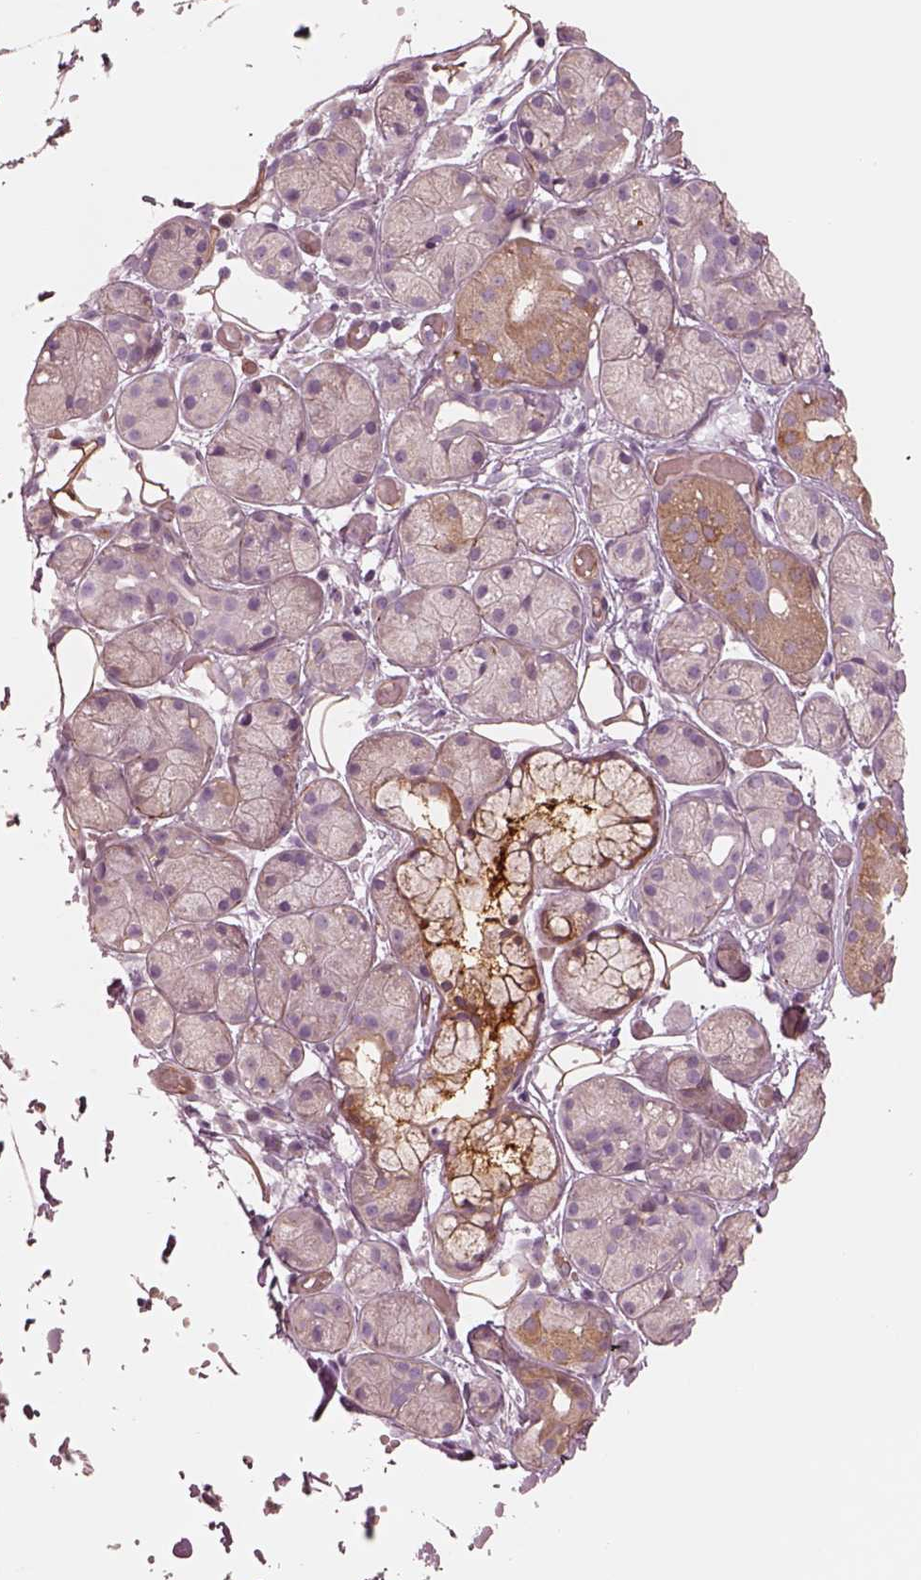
{"staining": {"intensity": "moderate", "quantity": "<25%", "location": "cytoplasmic/membranous"}, "tissue": "salivary gland", "cell_type": "Glandular cells", "image_type": "normal", "snomed": [{"axis": "morphology", "description": "Normal tissue, NOS"}, {"axis": "topography", "description": "Salivary gland"}, {"axis": "topography", "description": "Peripheral nerve tissue"}], "caption": "Protein expression analysis of benign salivary gland shows moderate cytoplasmic/membranous expression in about <25% of glandular cells.", "gene": "CRYM", "patient": {"sex": "male", "age": 71}}